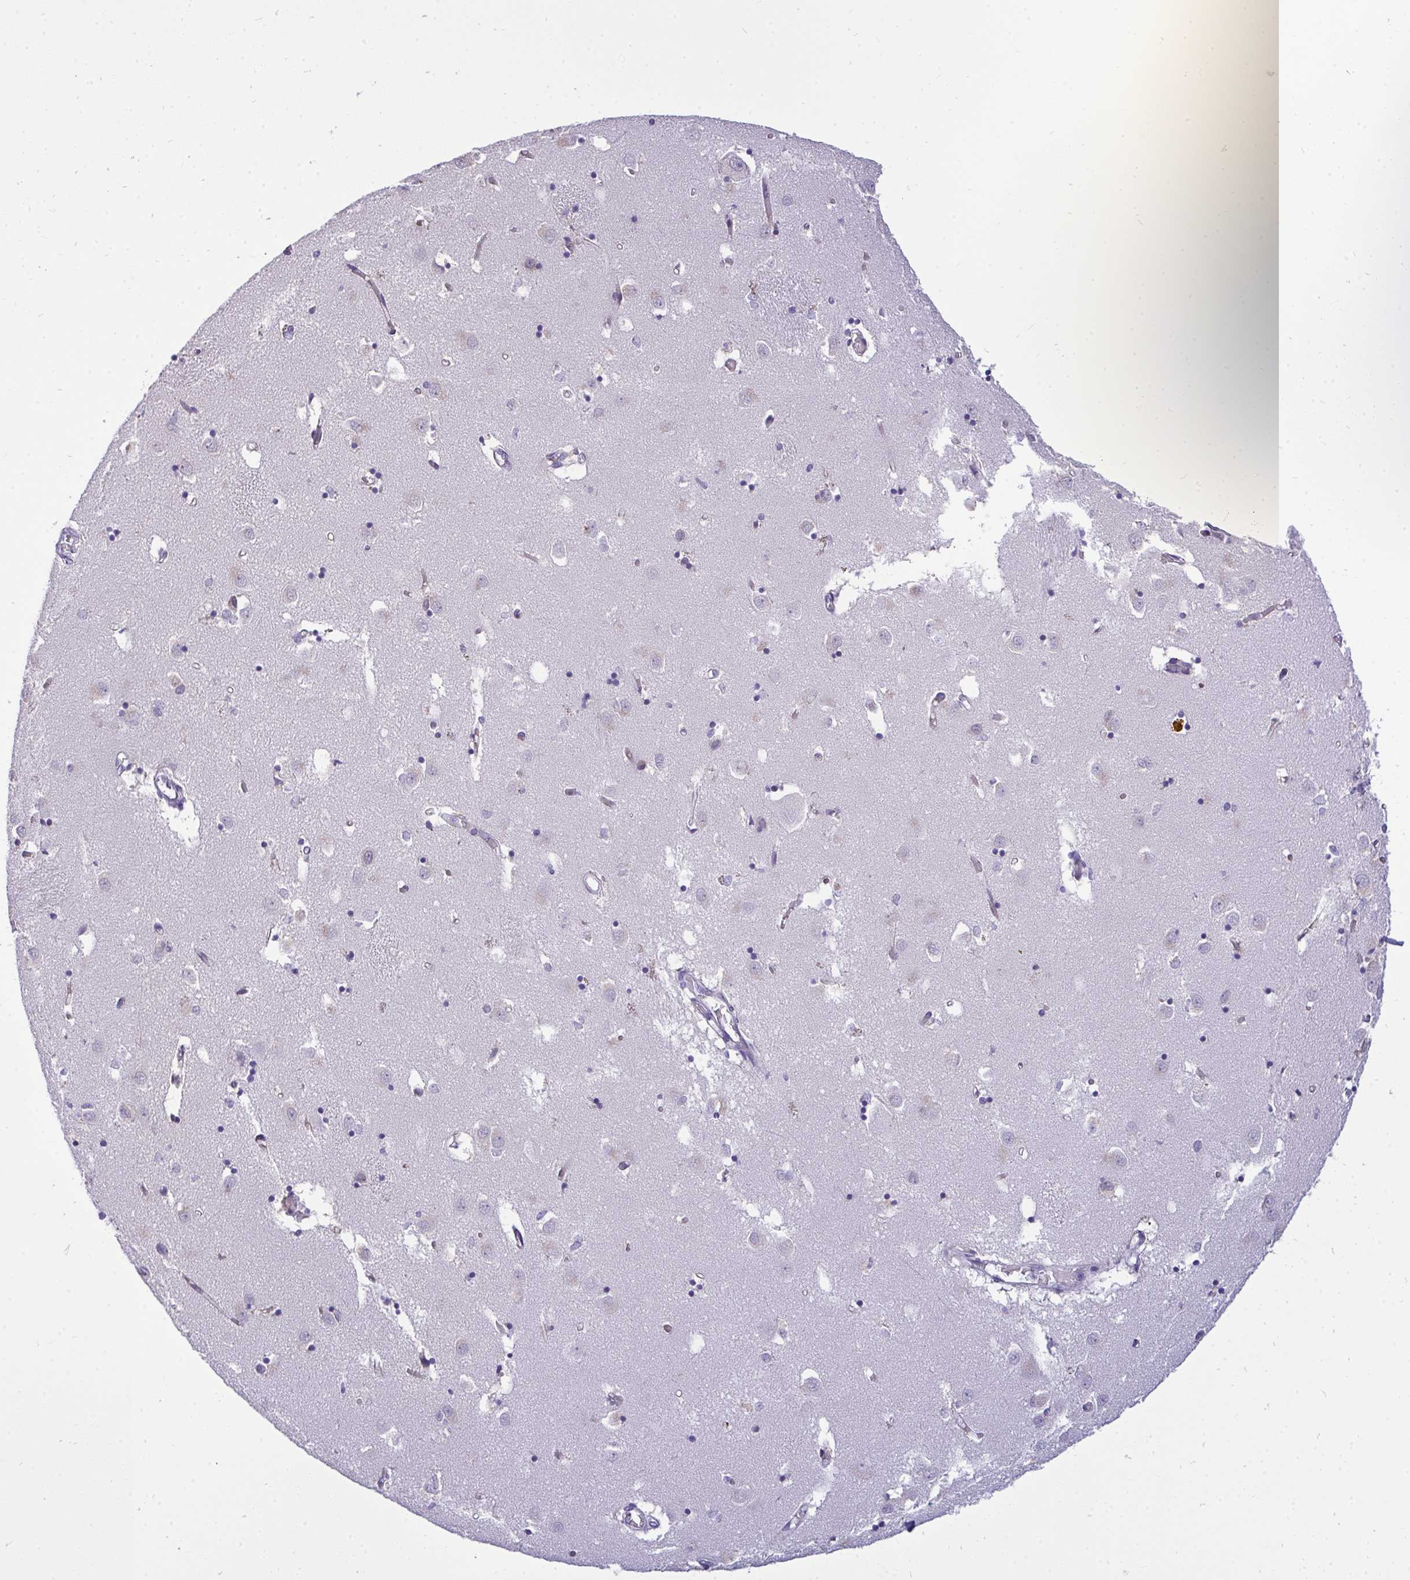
{"staining": {"intensity": "negative", "quantity": "none", "location": "none"}, "tissue": "caudate", "cell_type": "Glial cells", "image_type": "normal", "snomed": [{"axis": "morphology", "description": "Normal tissue, NOS"}, {"axis": "topography", "description": "Lateral ventricle wall"}], "caption": "DAB immunohistochemical staining of benign human caudate displays no significant staining in glial cells.", "gene": "VGLL3", "patient": {"sex": "male", "age": 70}}